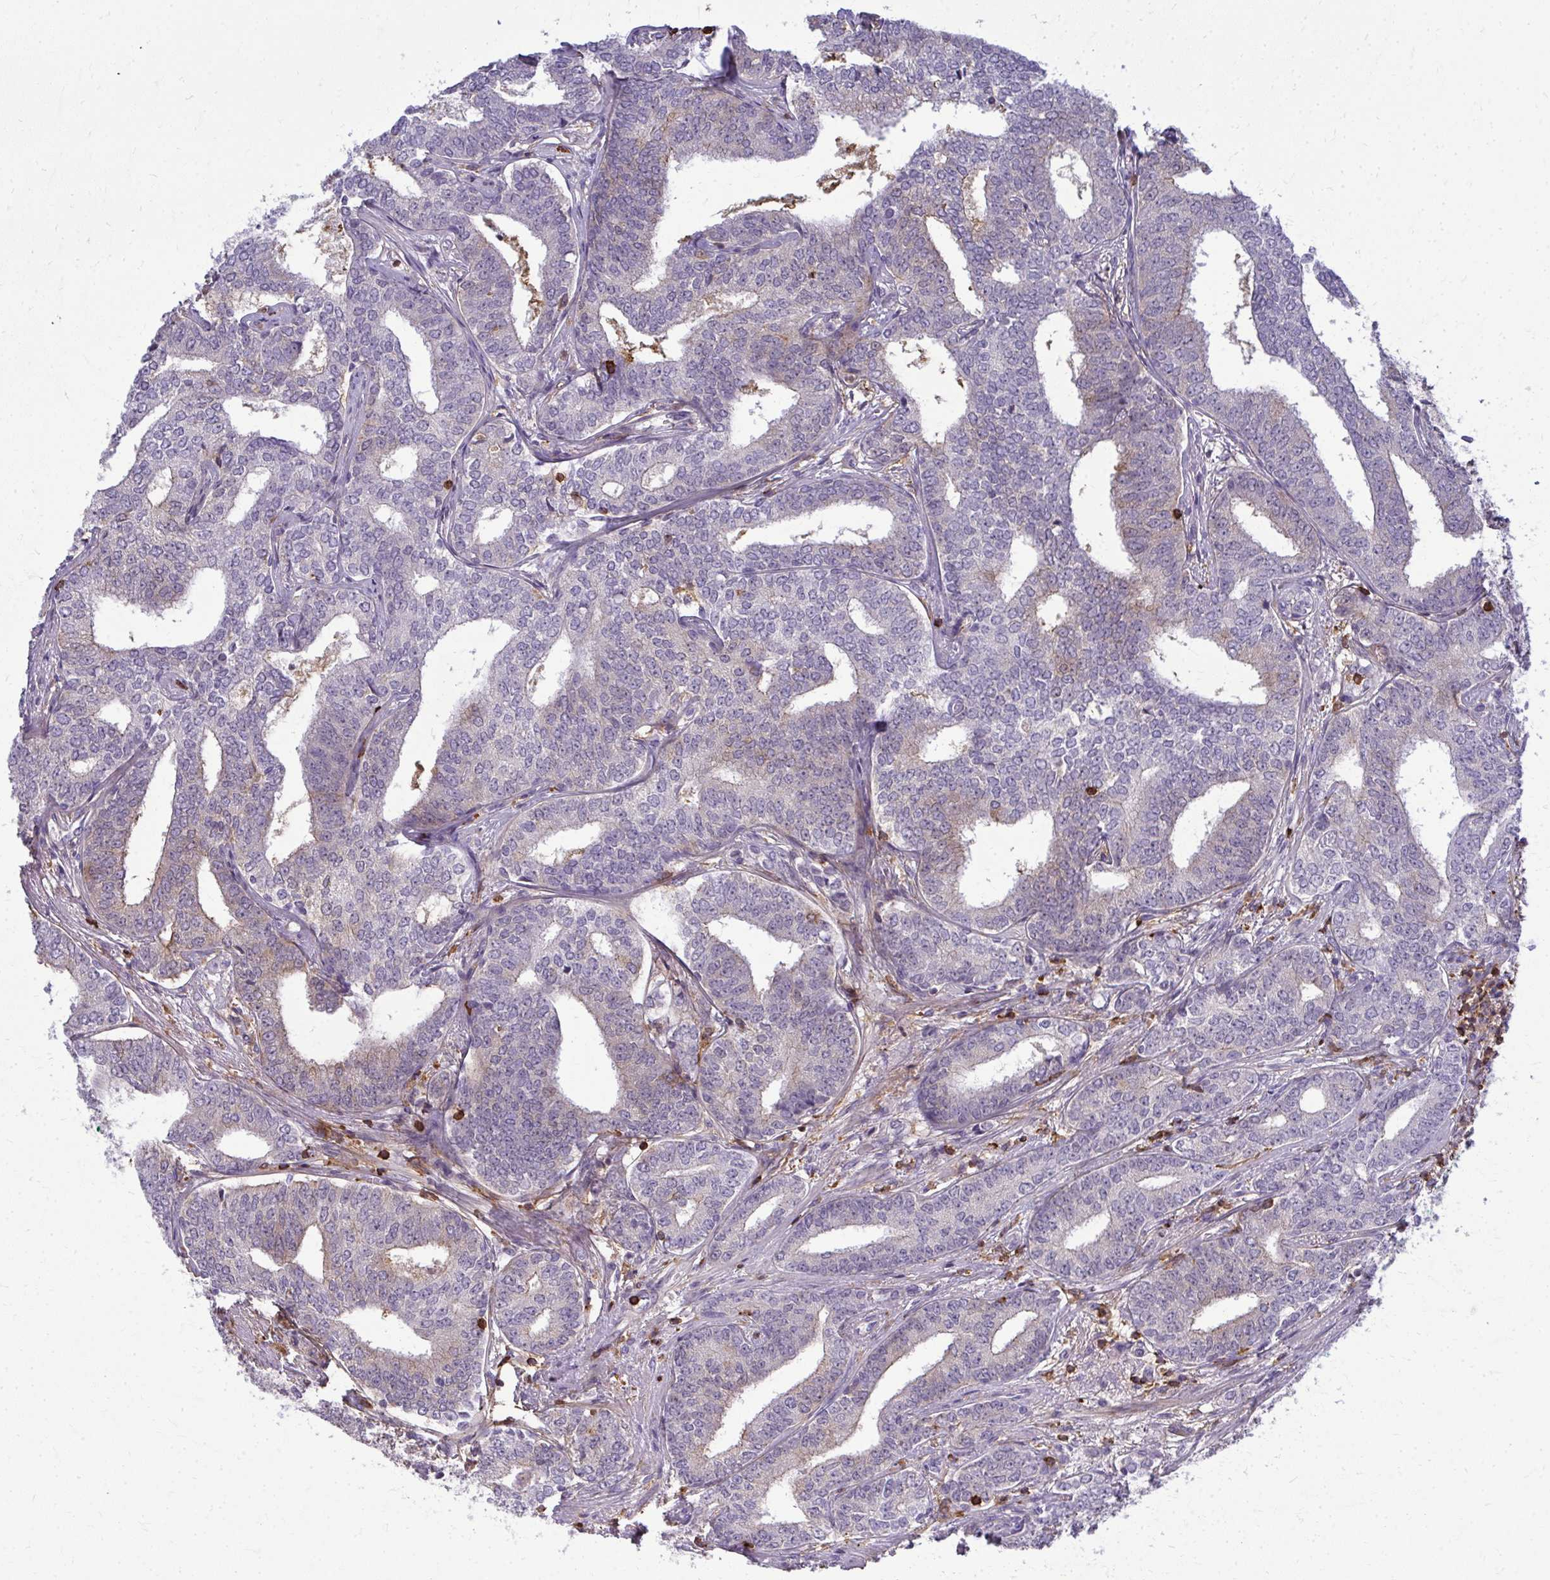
{"staining": {"intensity": "negative", "quantity": "none", "location": "none"}, "tissue": "prostate cancer", "cell_type": "Tumor cells", "image_type": "cancer", "snomed": [{"axis": "morphology", "description": "Adenocarcinoma, High grade"}, {"axis": "topography", "description": "Prostate"}], "caption": "Tumor cells show no significant staining in prostate cancer (high-grade adenocarcinoma).", "gene": "AP5M1", "patient": {"sex": "male", "age": 72}}